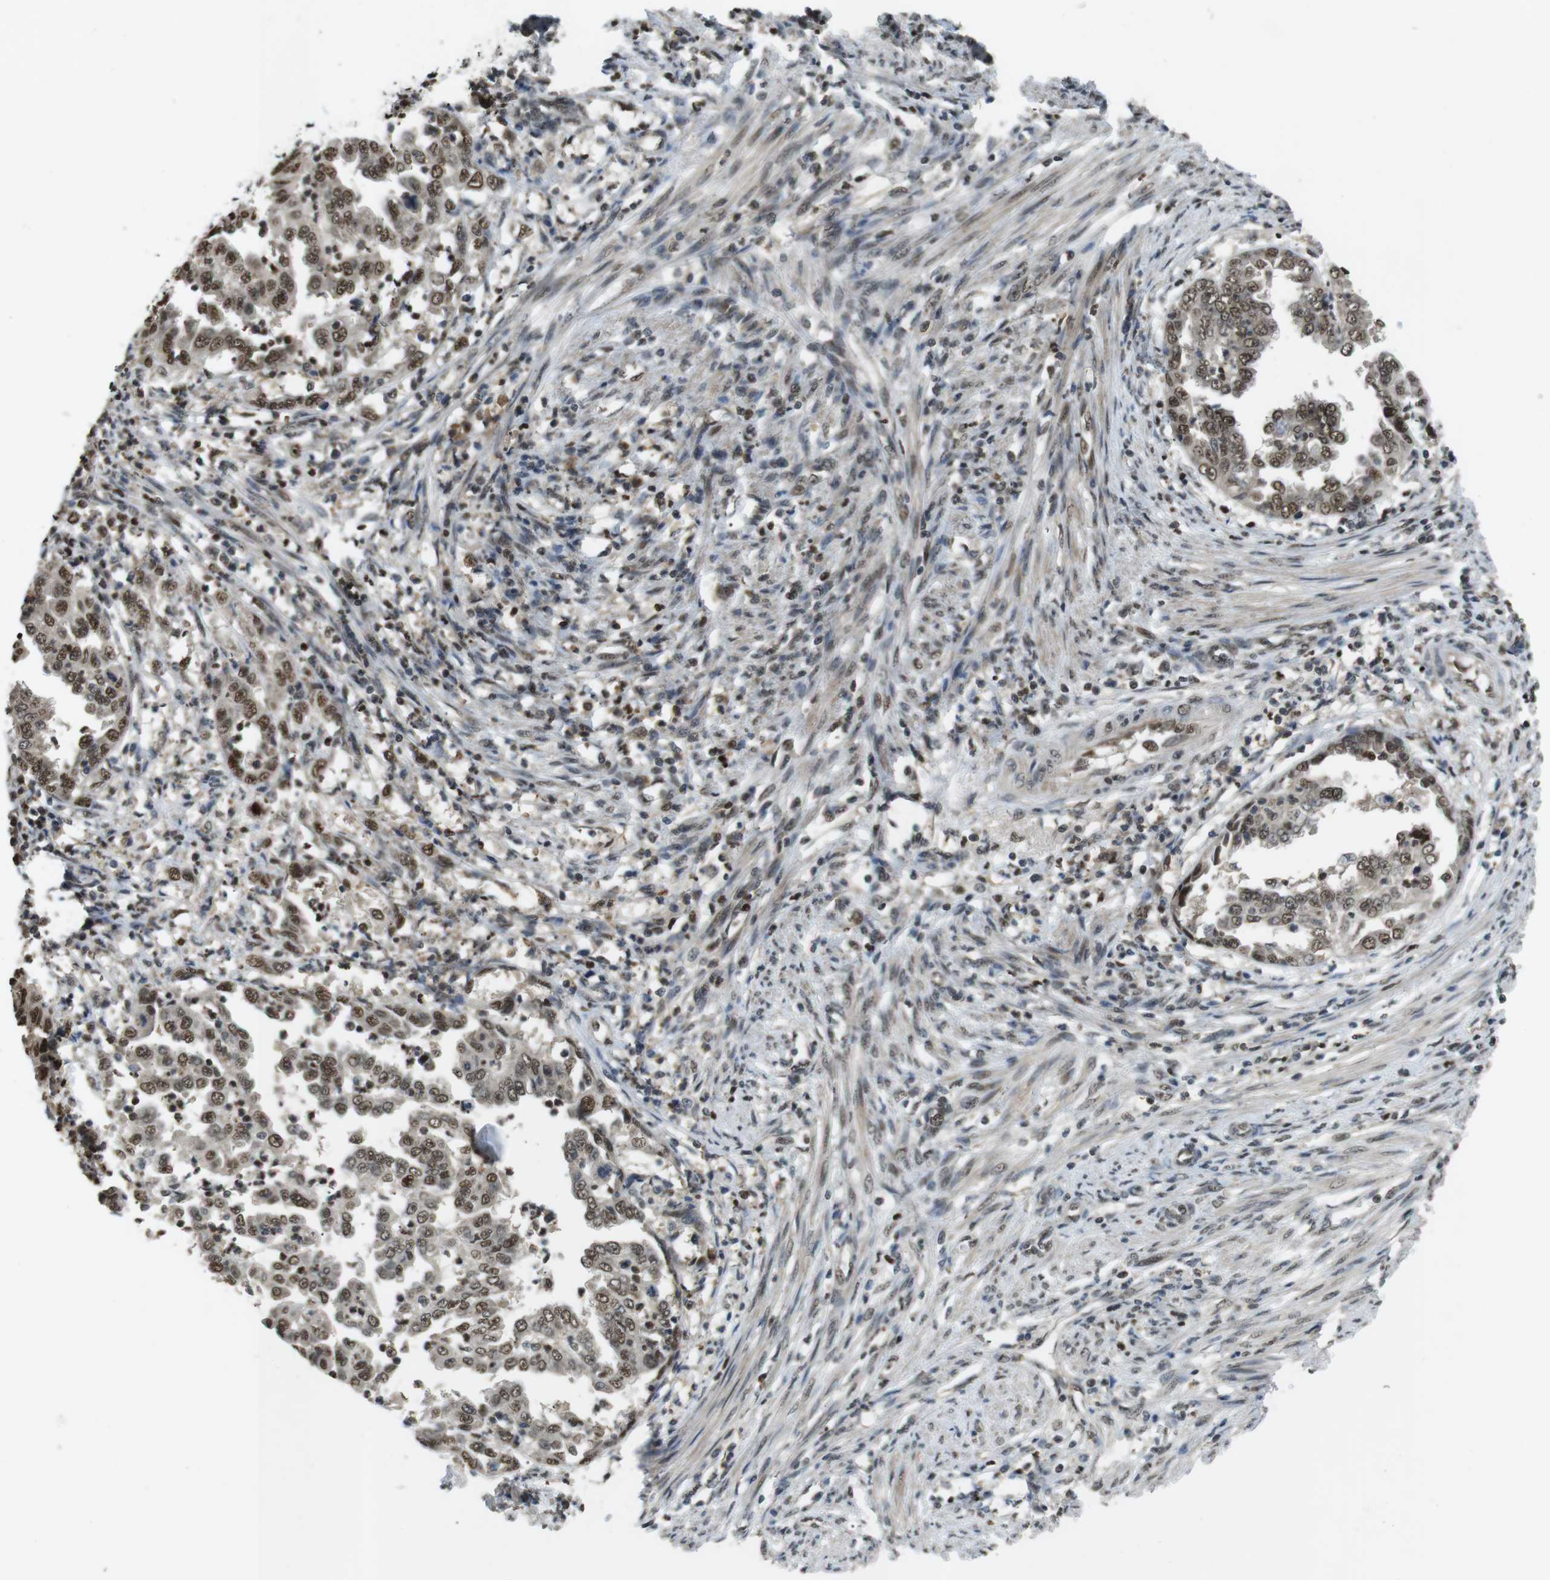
{"staining": {"intensity": "moderate", "quantity": ">75%", "location": "nuclear"}, "tissue": "endometrial cancer", "cell_type": "Tumor cells", "image_type": "cancer", "snomed": [{"axis": "morphology", "description": "Adenocarcinoma, NOS"}, {"axis": "topography", "description": "Endometrium"}], "caption": "Human endometrial adenocarcinoma stained with a protein marker demonstrates moderate staining in tumor cells.", "gene": "ORAI3", "patient": {"sex": "female", "age": 85}}